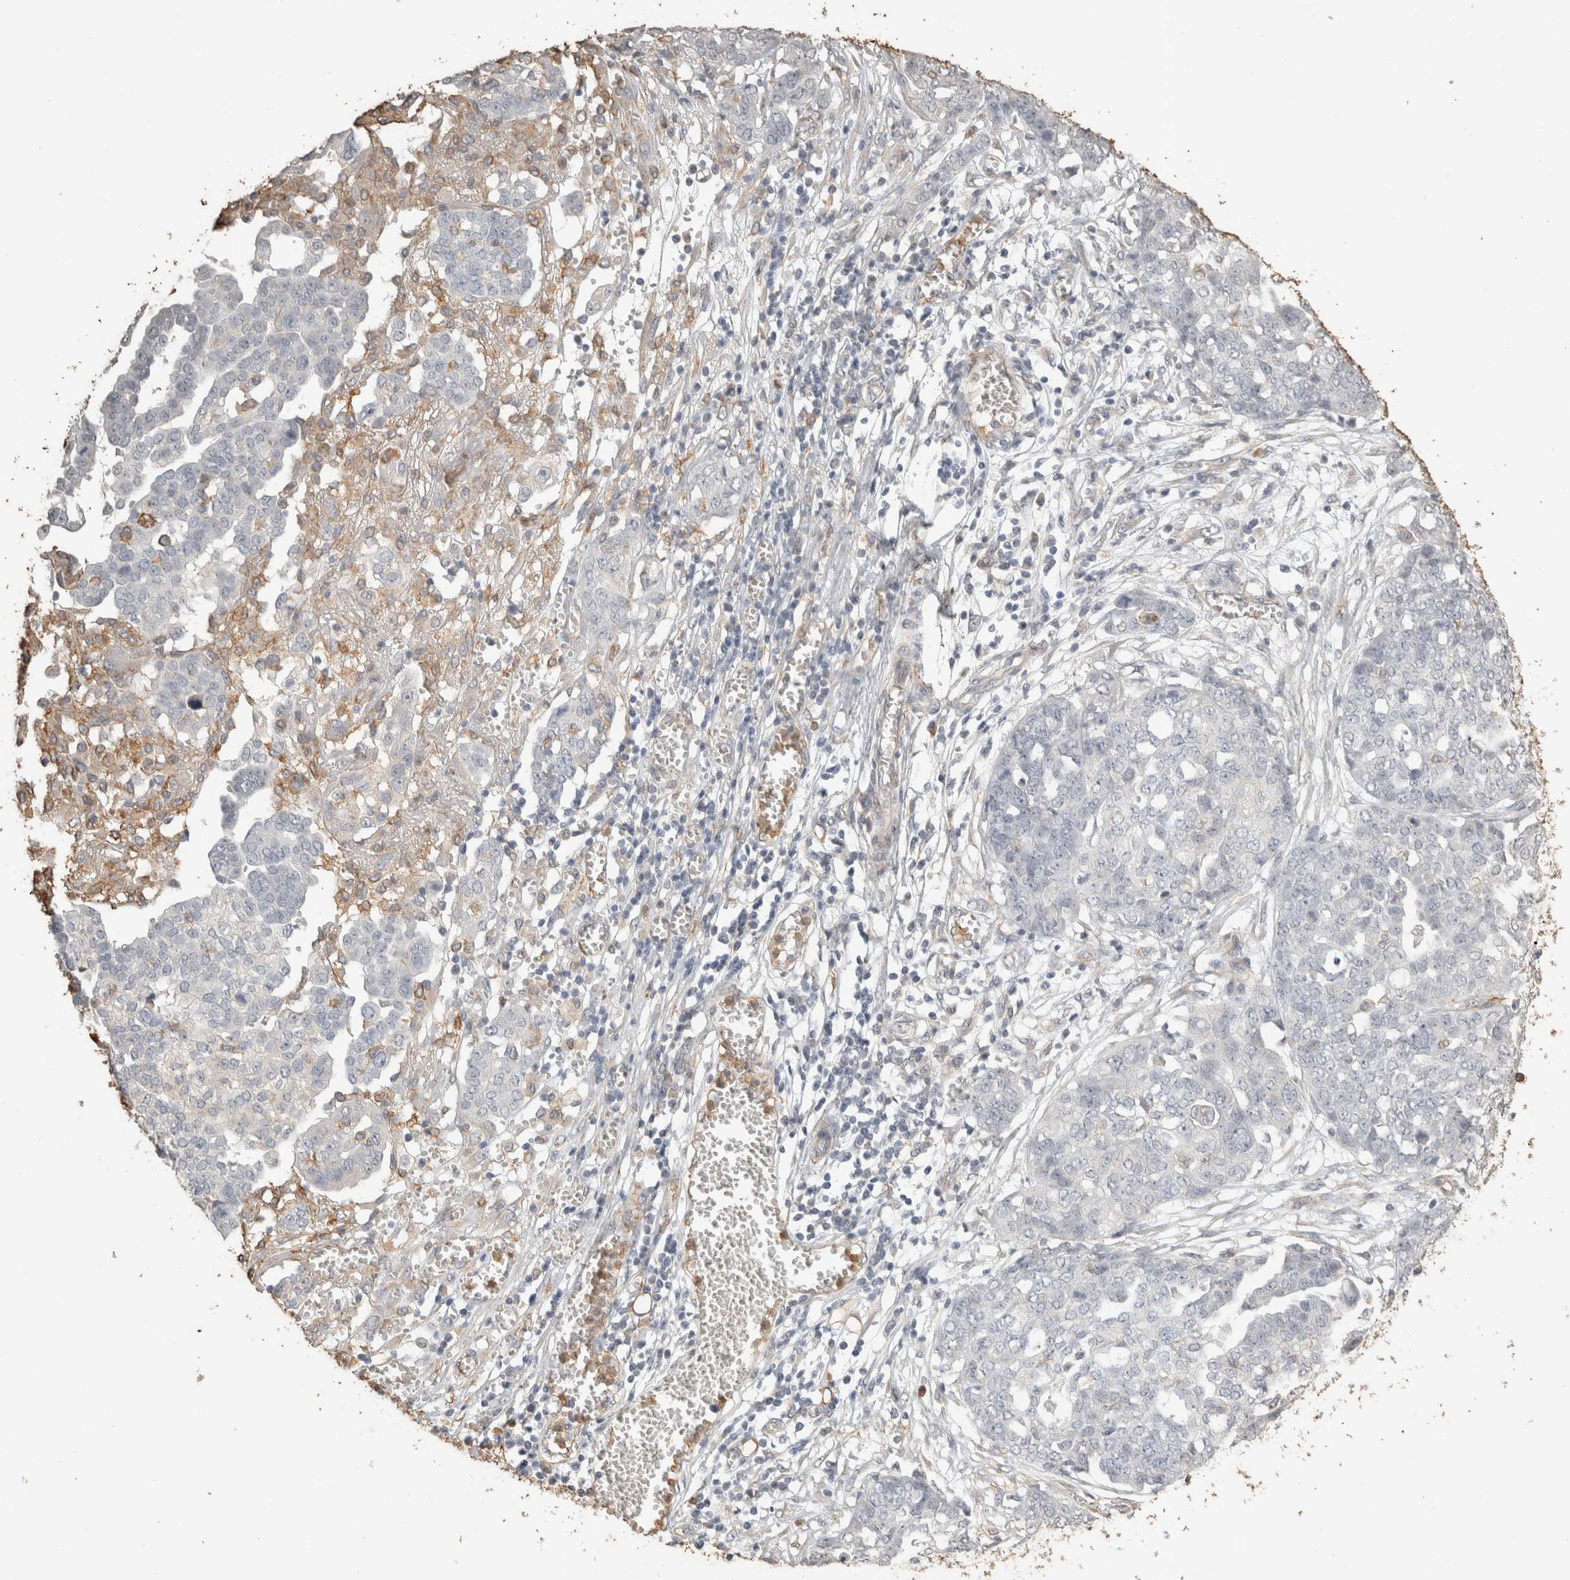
{"staining": {"intensity": "negative", "quantity": "none", "location": "none"}, "tissue": "ovarian cancer", "cell_type": "Tumor cells", "image_type": "cancer", "snomed": [{"axis": "morphology", "description": "Cystadenocarcinoma, serous, NOS"}, {"axis": "topography", "description": "Soft tissue"}, {"axis": "topography", "description": "Ovary"}], "caption": "Protein analysis of ovarian serous cystadenocarcinoma demonstrates no significant expression in tumor cells.", "gene": "REPS2", "patient": {"sex": "female", "age": 57}}